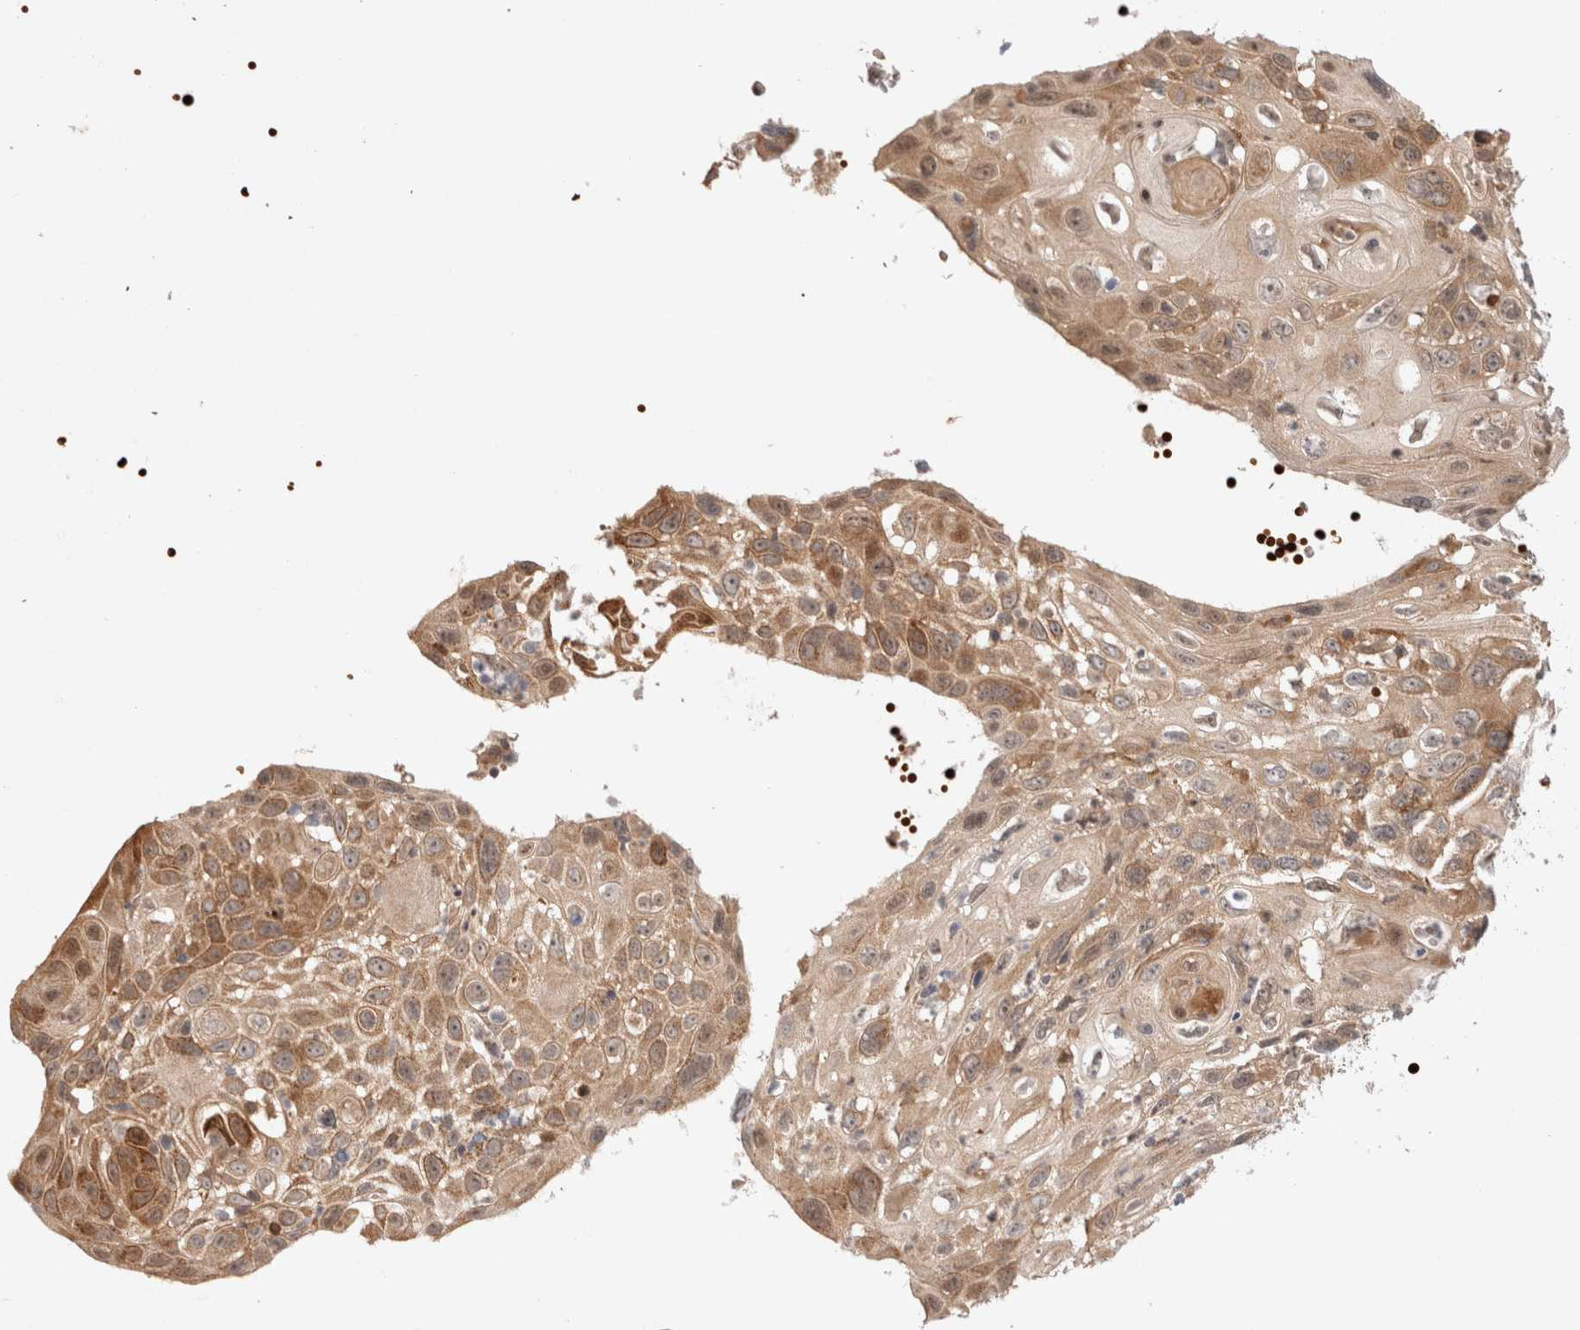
{"staining": {"intensity": "moderate", "quantity": ">75%", "location": "cytoplasmic/membranous"}, "tissue": "cervical cancer", "cell_type": "Tumor cells", "image_type": "cancer", "snomed": [{"axis": "morphology", "description": "Squamous cell carcinoma, NOS"}, {"axis": "topography", "description": "Cervix"}], "caption": "High-power microscopy captured an immunohistochemistry histopathology image of cervical squamous cell carcinoma, revealing moderate cytoplasmic/membranous expression in about >75% of tumor cells.", "gene": "OTUD6B", "patient": {"sex": "female", "age": 70}}